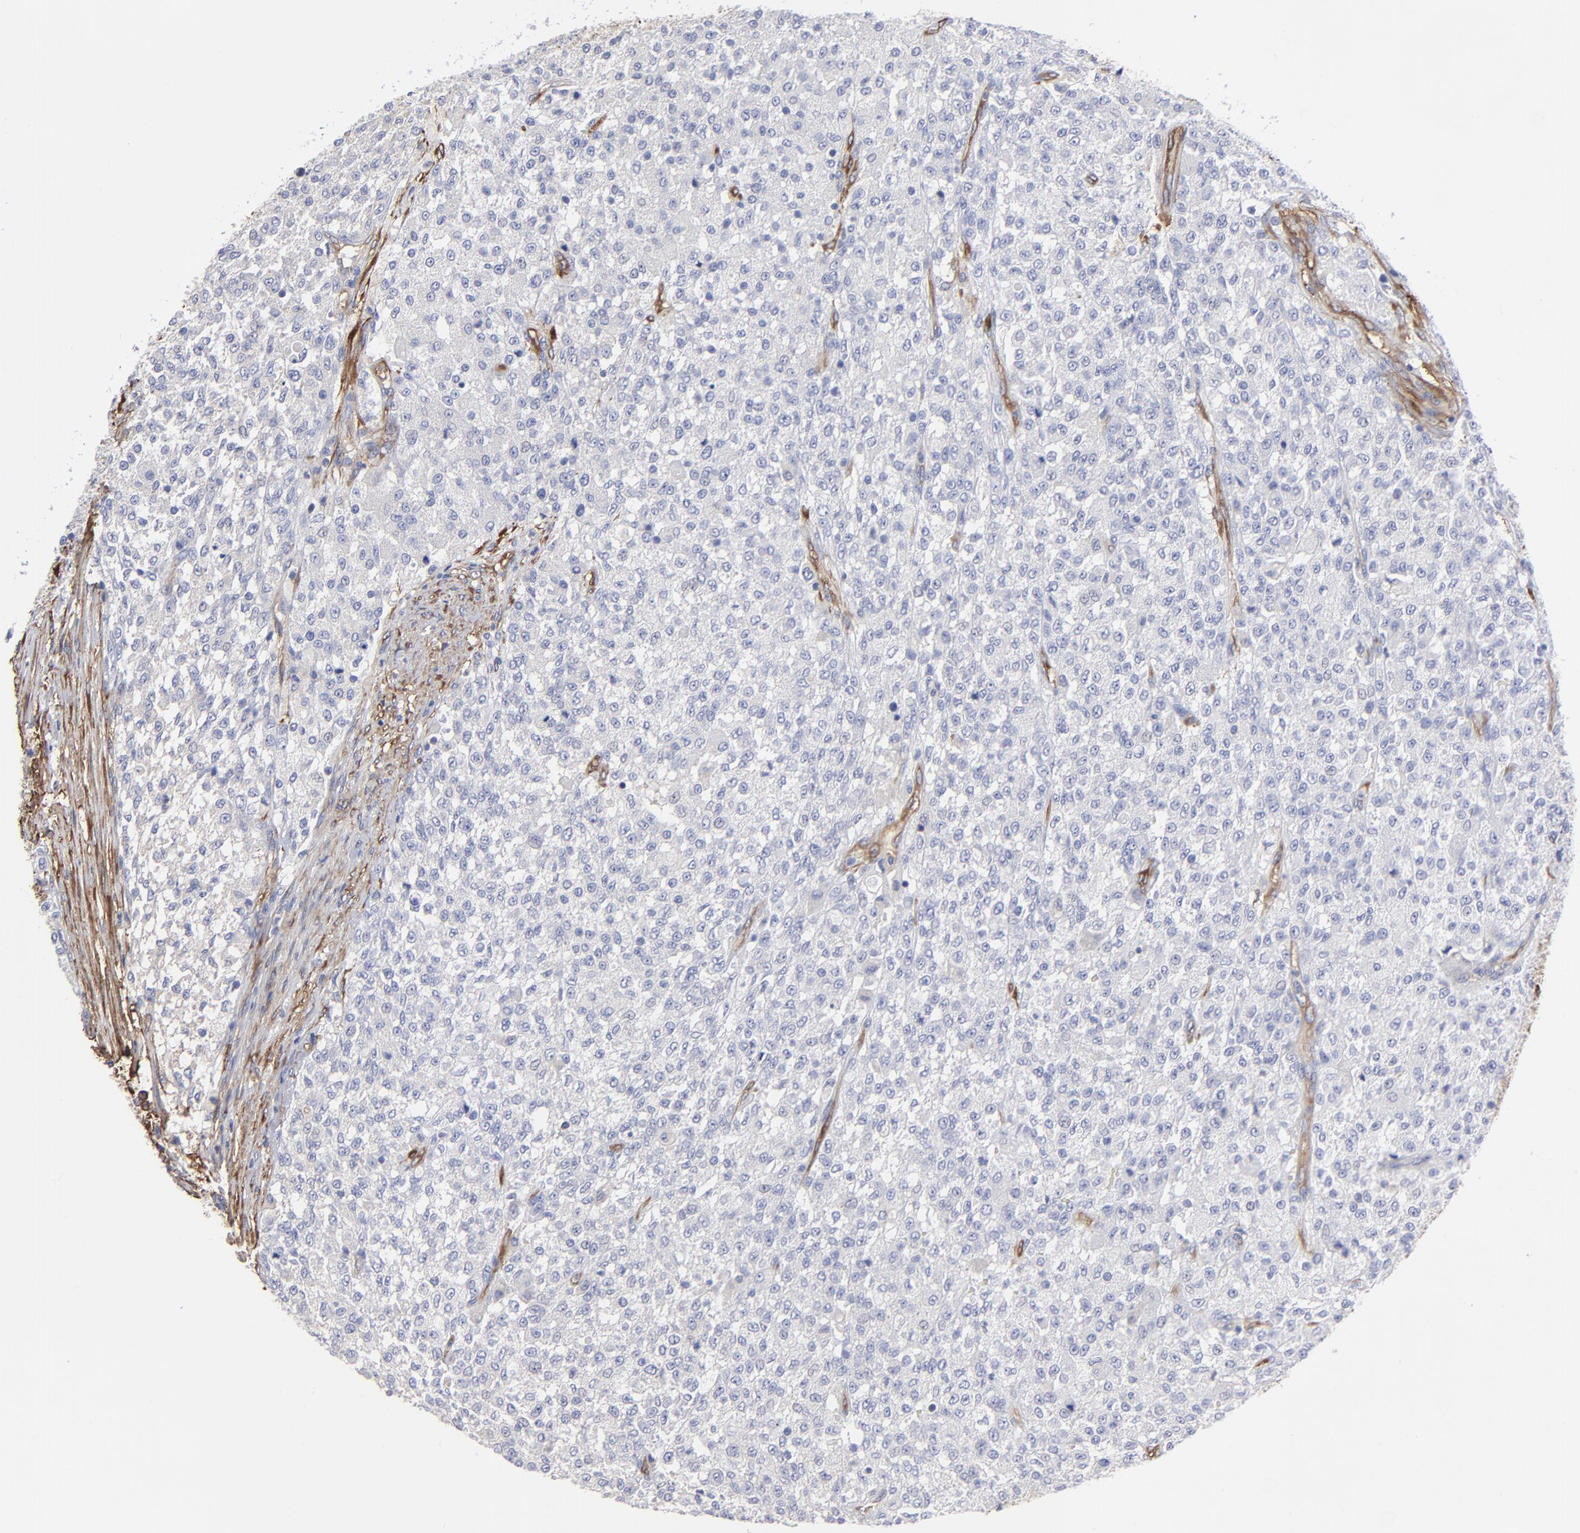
{"staining": {"intensity": "negative", "quantity": "none", "location": "none"}, "tissue": "testis cancer", "cell_type": "Tumor cells", "image_type": "cancer", "snomed": [{"axis": "morphology", "description": "Seminoma, NOS"}, {"axis": "topography", "description": "Testis"}], "caption": "This is a histopathology image of immunohistochemistry (IHC) staining of seminoma (testis), which shows no positivity in tumor cells. The staining was performed using DAB (3,3'-diaminobenzidine) to visualize the protein expression in brown, while the nuclei were stained in blue with hematoxylin (Magnification: 20x).", "gene": "CILP", "patient": {"sex": "male", "age": 59}}